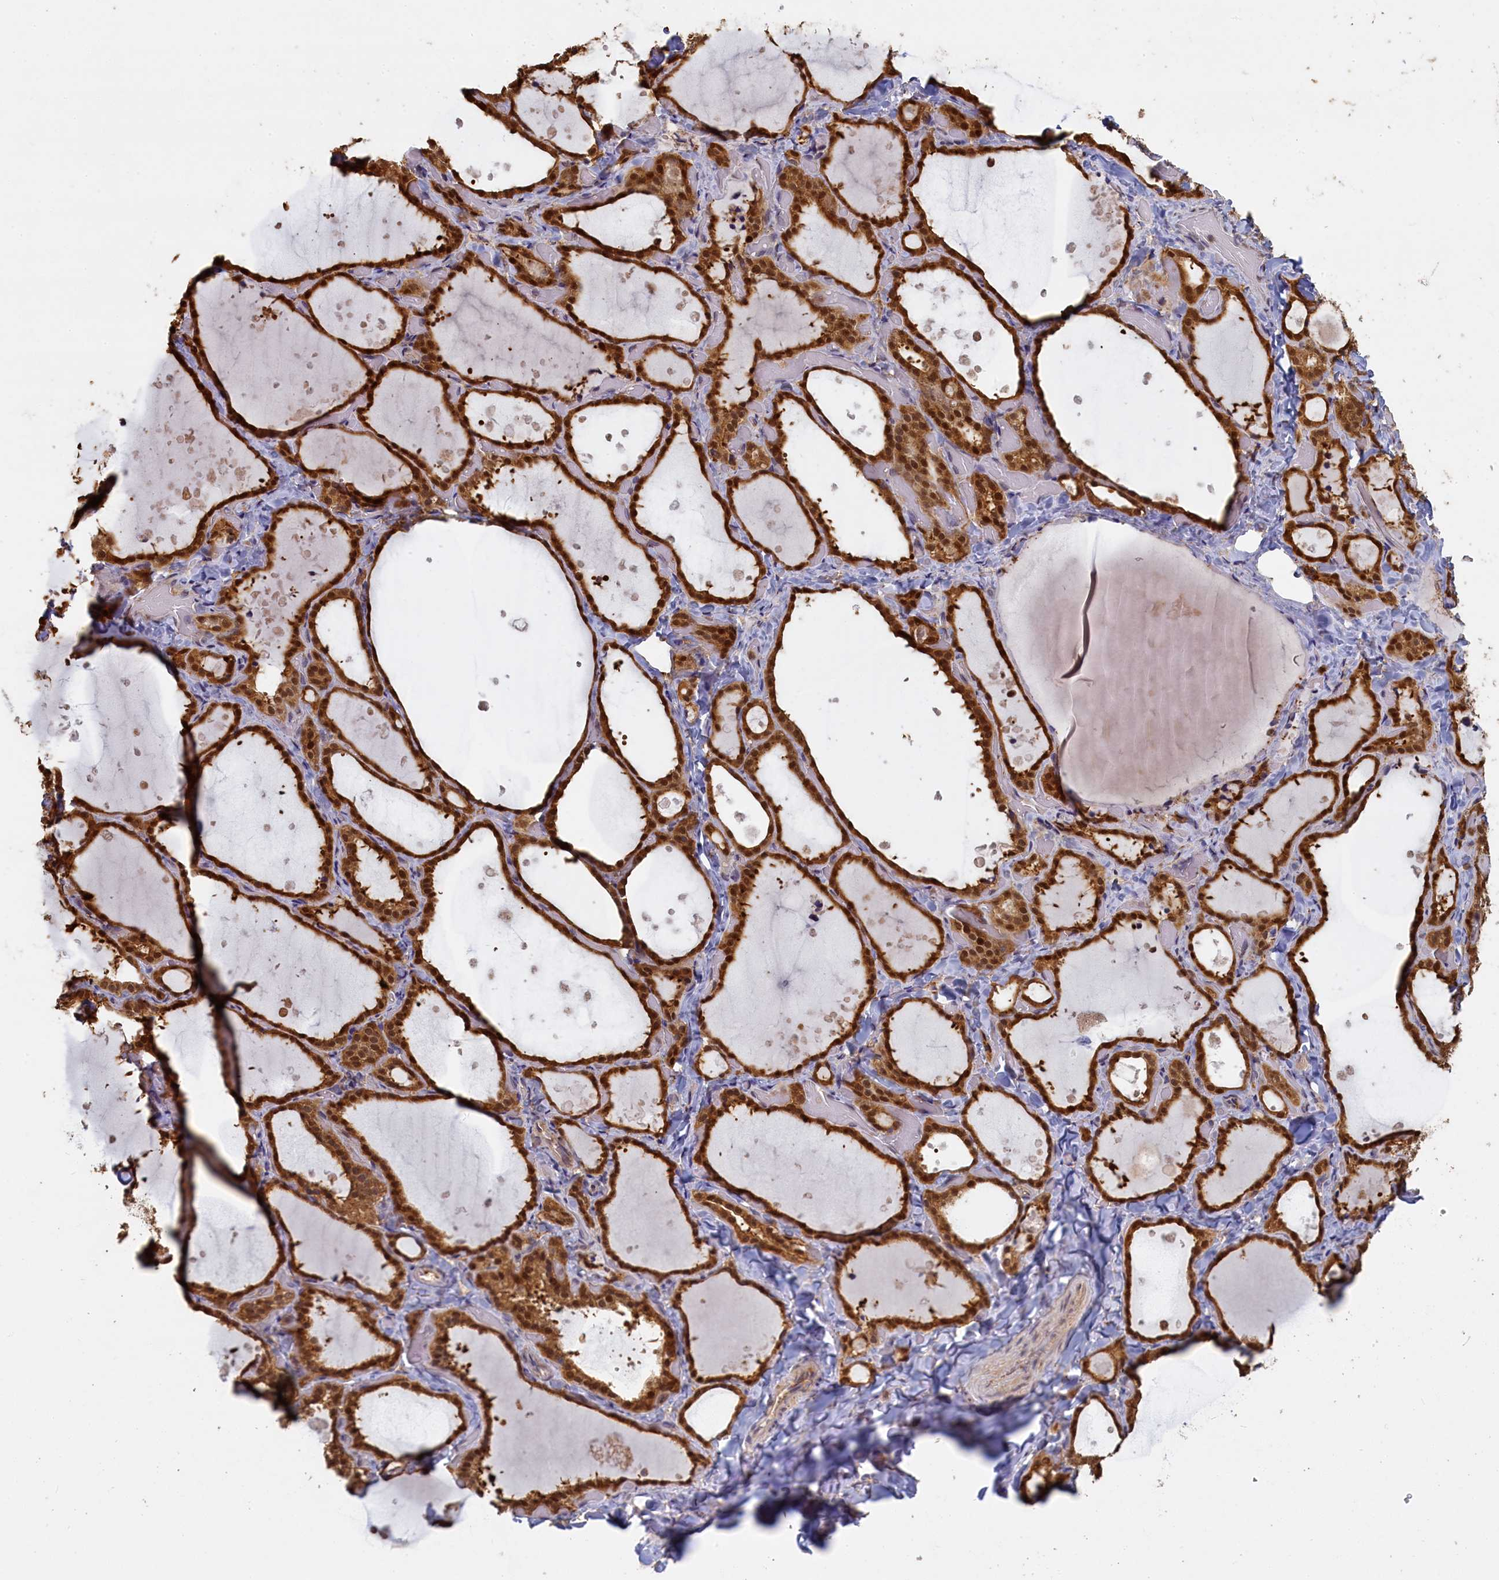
{"staining": {"intensity": "strong", "quantity": ">75%", "location": "cytoplasmic/membranous,nuclear"}, "tissue": "thyroid gland", "cell_type": "Glandular cells", "image_type": "normal", "snomed": [{"axis": "morphology", "description": "Normal tissue, NOS"}, {"axis": "topography", "description": "Thyroid gland"}], "caption": "Human thyroid gland stained for a protein (brown) exhibits strong cytoplasmic/membranous,nuclear positive expression in approximately >75% of glandular cells.", "gene": "UCHL3", "patient": {"sex": "female", "age": 44}}